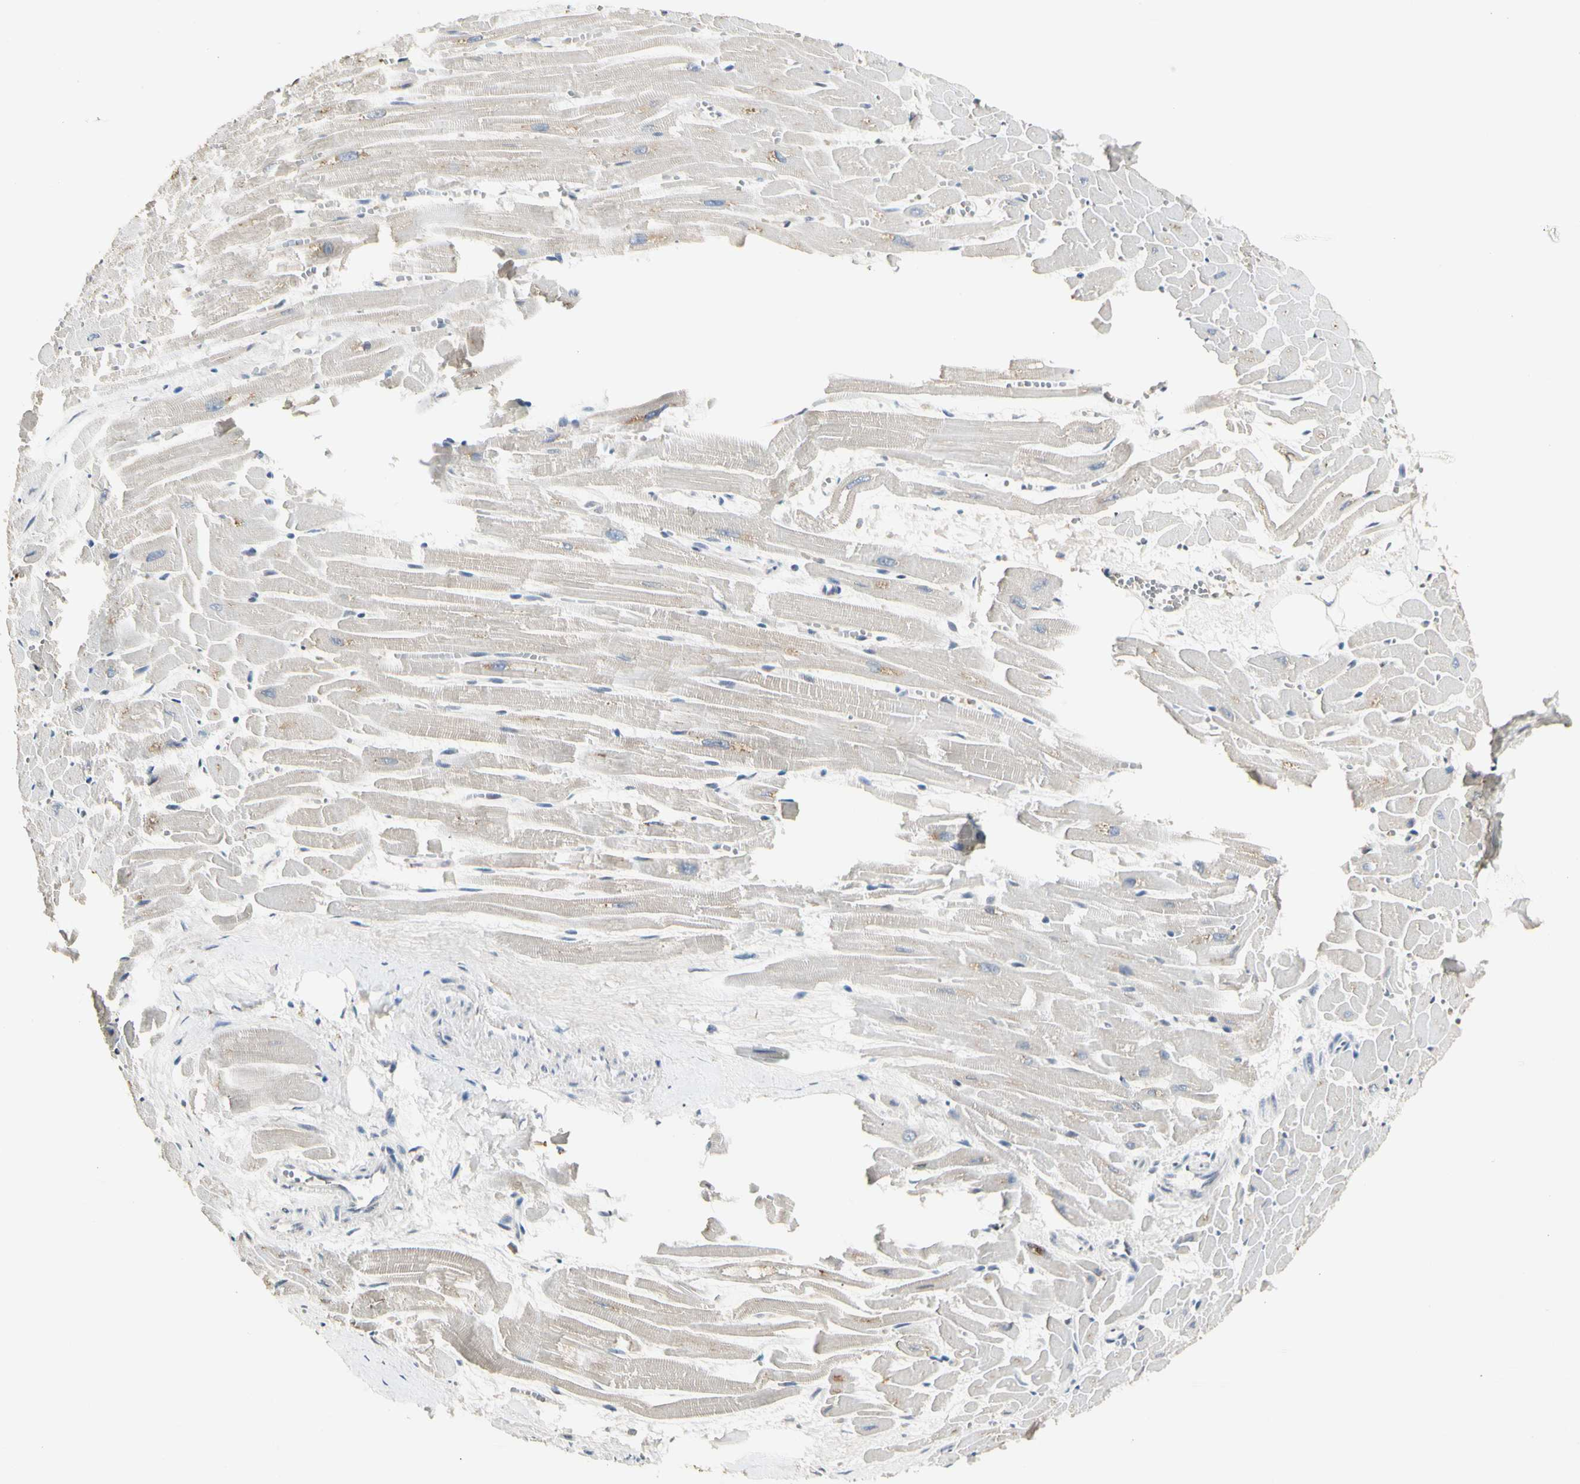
{"staining": {"intensity": "weak", "quantity": "<25%", "location": "cytoplasmic/membranous"}, "tissue": "heart muscle", "cell_type": "Cardiomyocytes", "image_type": "normal", "snomed": [{"axis": "morphology", "description": "Normal tissue, NOS"}, {"axis": "topography", "description": "Heart"}], "caption": "Photomicrograph shows no significant protein expression in cardiomyocytes of unremarkable heart muscle. (DAB (3,3'-diaminobenzidine) IHC visualized using brightfield microscopy, high magnification).", "gene": "GREM1", "patient": {"sex": "female", "age": 19}}